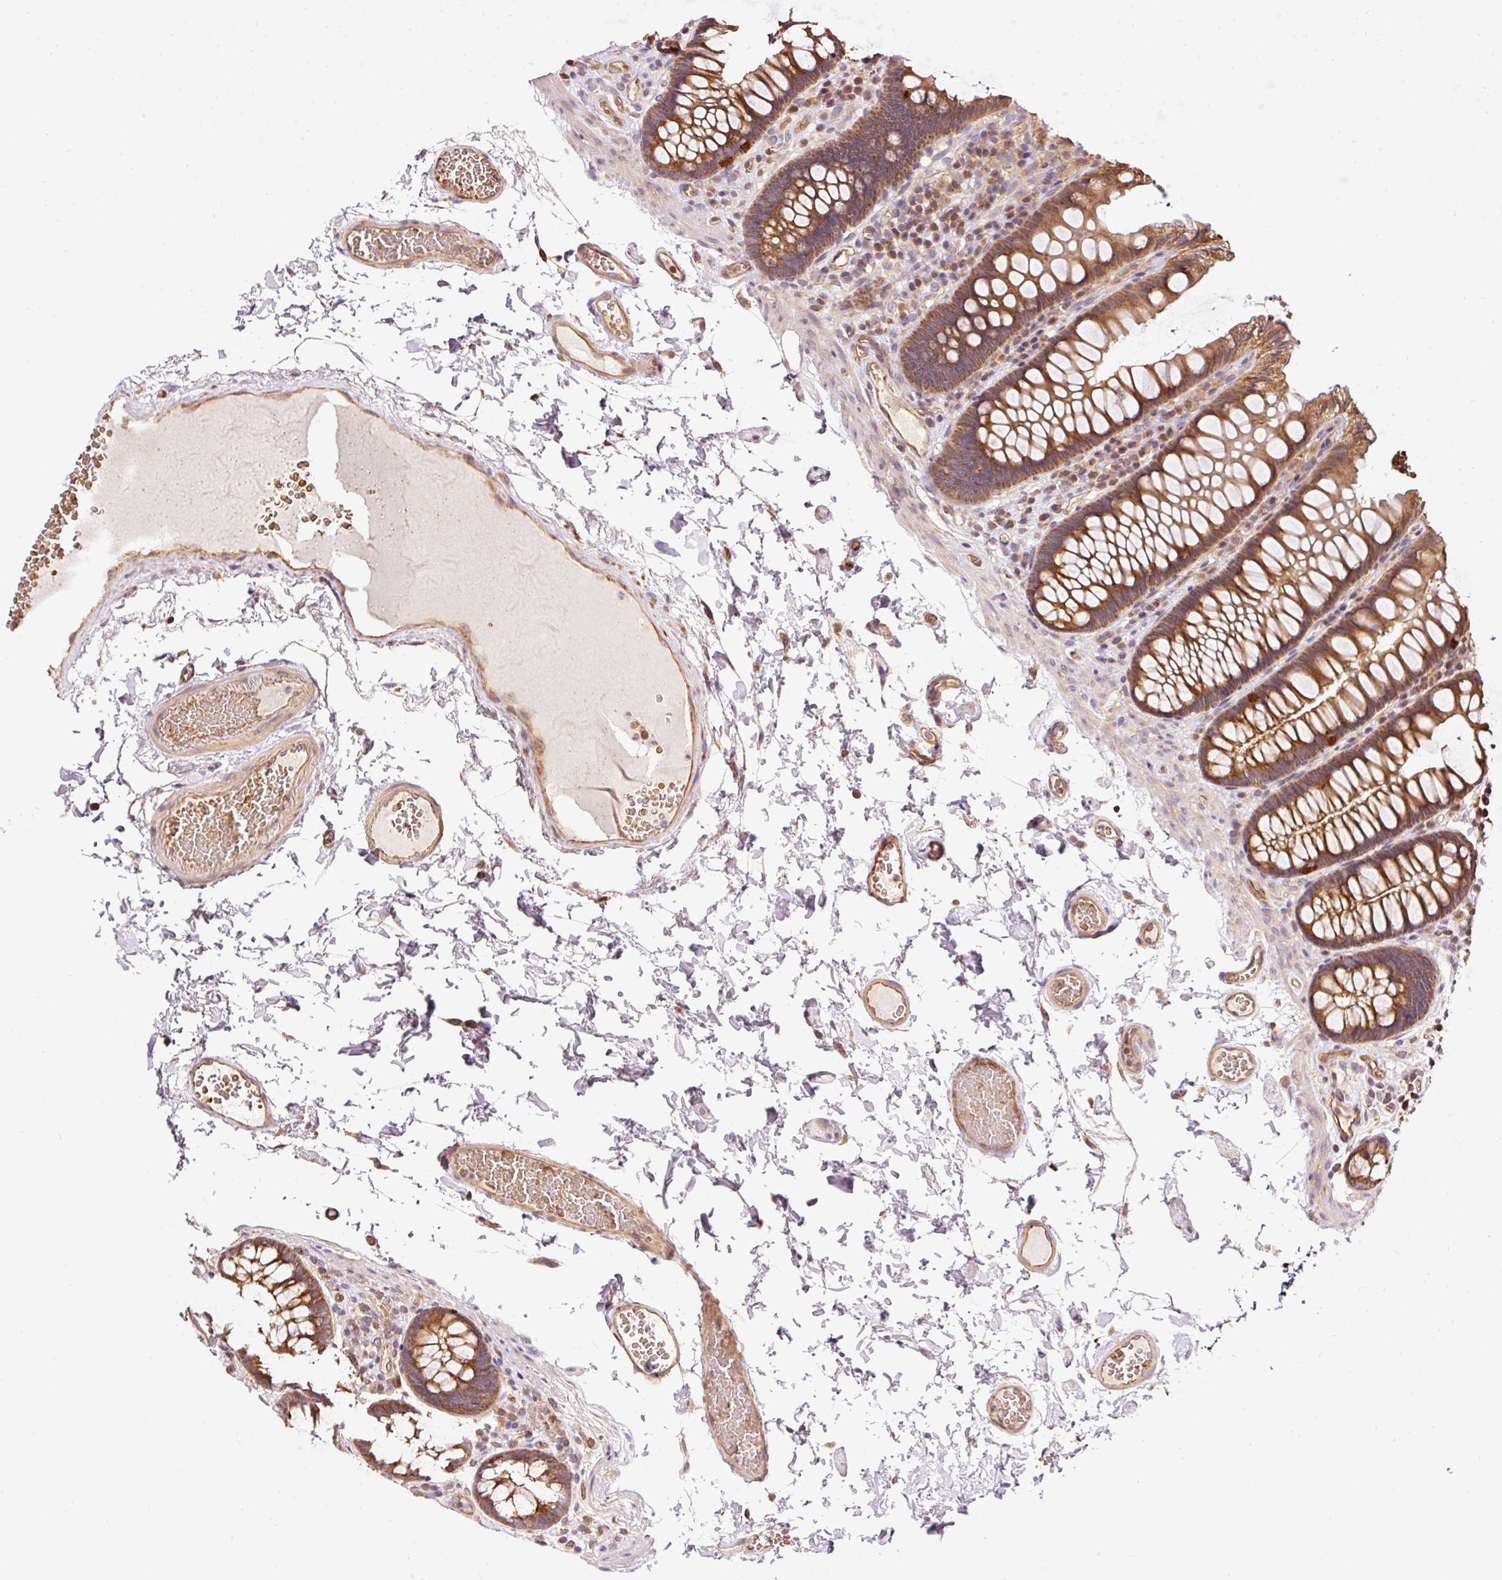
{"staining": {"intensity": "moderate", "quantity": ">75%", "location": "cytoplasmic/membranous"}, "tissue": "colon", "cell_type": "Endothelial cells", "image_type": "normal", "snomed": [{"axis": "morphology", "description": "Normal tissue, NOS"}, {"axis": "topography", "description": "Colon"}, {"axis": "topography", "description": "Peripheral nerve tissue"}], "caption": "A high-resolution histopathology image shows immunohistochemistry staining of normal colon, which displays moderate cytoplasmic/membranous staining in approximately >75% of endothelial cells.", "gene": "ADCY4", "patient": {"sex": "male", "age": 84}}